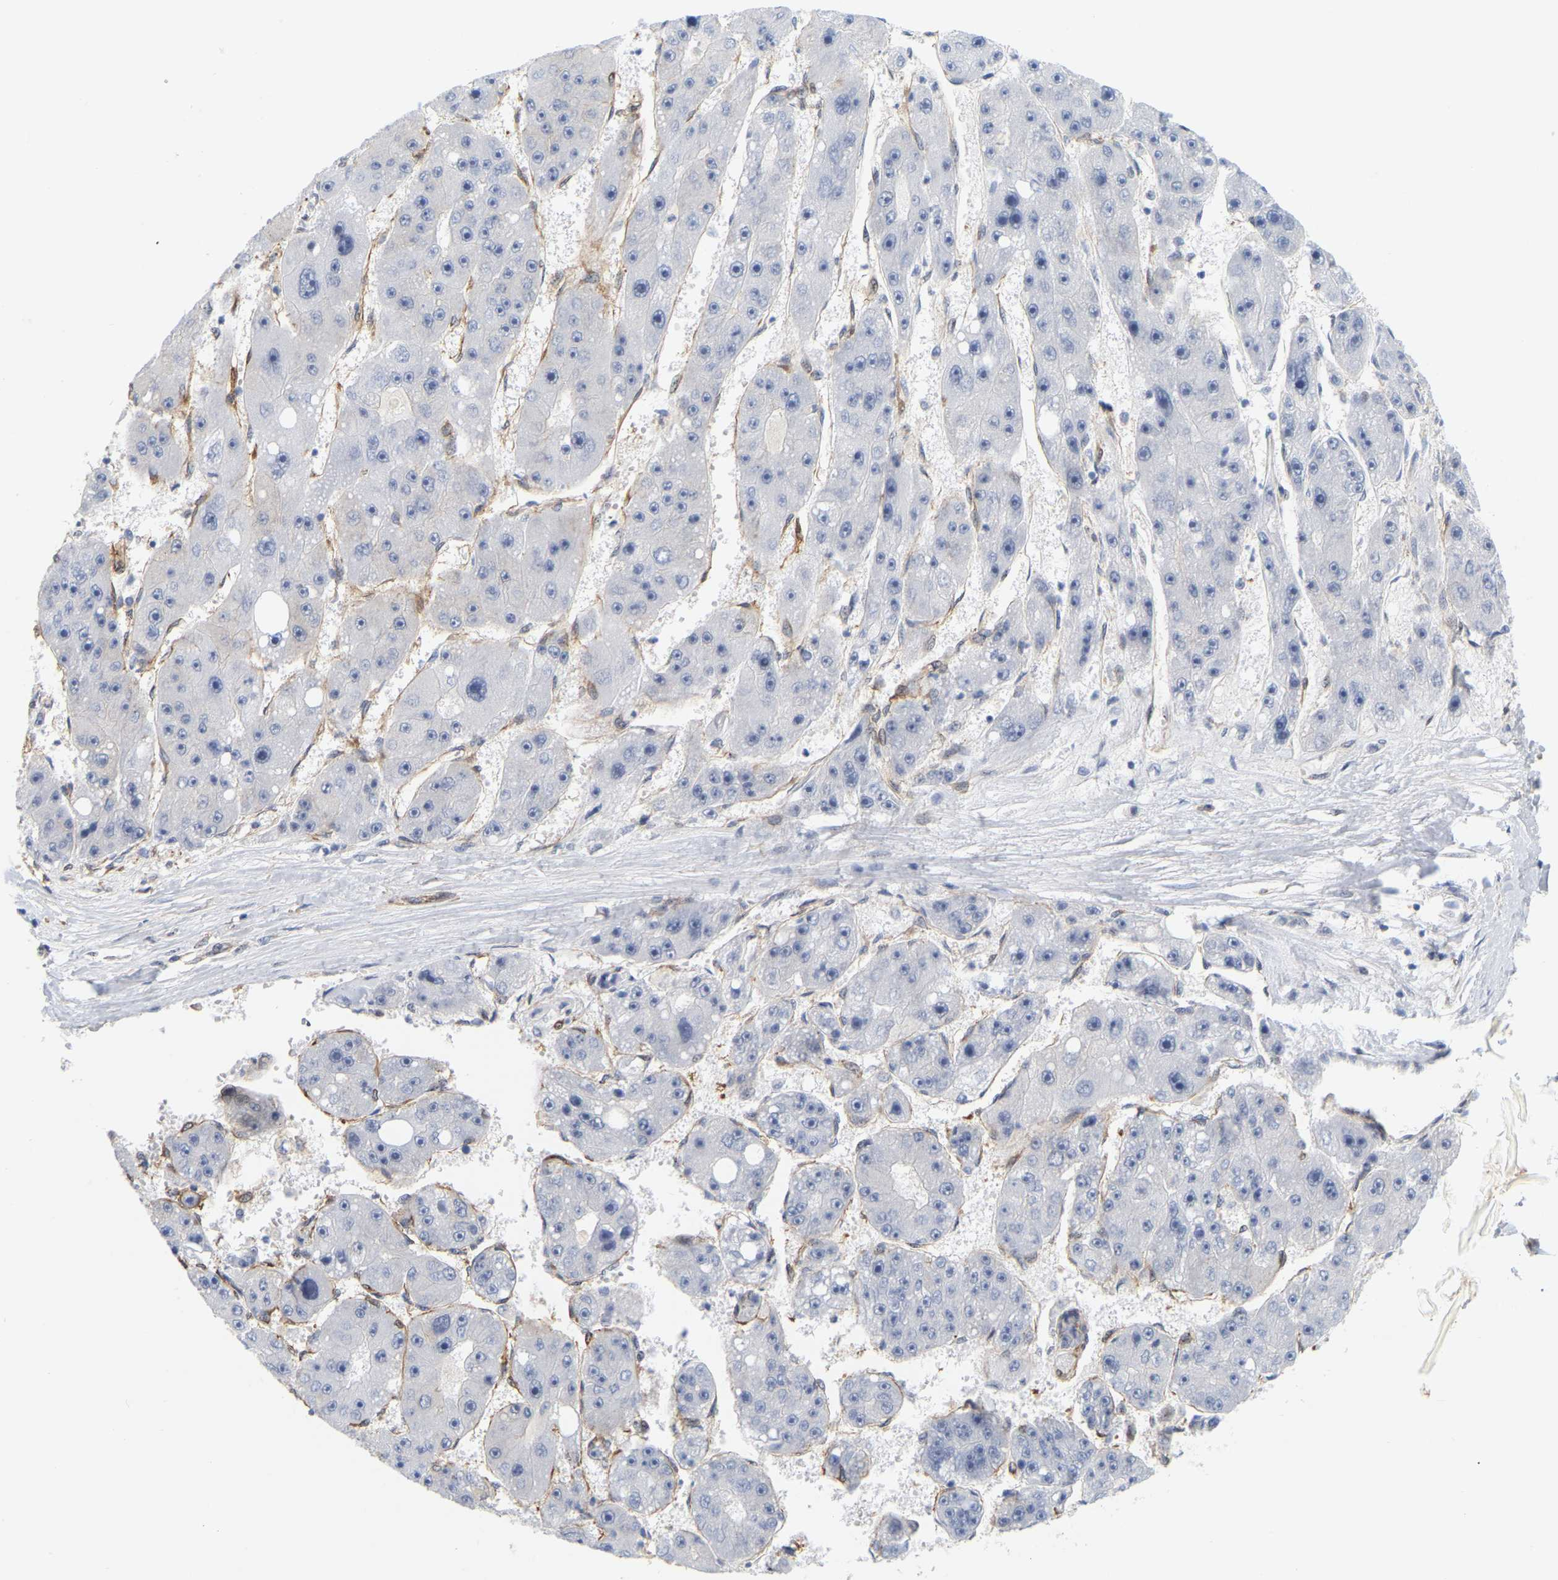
{"staining": {"intensity": "negative", "quantity": "none", "location": "none"}, "tissue": "liver cancer", "cell_type": "Tumor cells", "image_type": "cancer", "snomed": [{"axis": "morphology", "description": "Carcinoma, Hepatocellular, NOS"}, {"axis": "topography", "description": "Liver"}], "caption": "Histopathology image shows no protein staining in tumor cells of liver hepatocellular carcinoma tissue.", "gene": "RAPH1", "patient": {"sex": "female", "age": 61}}